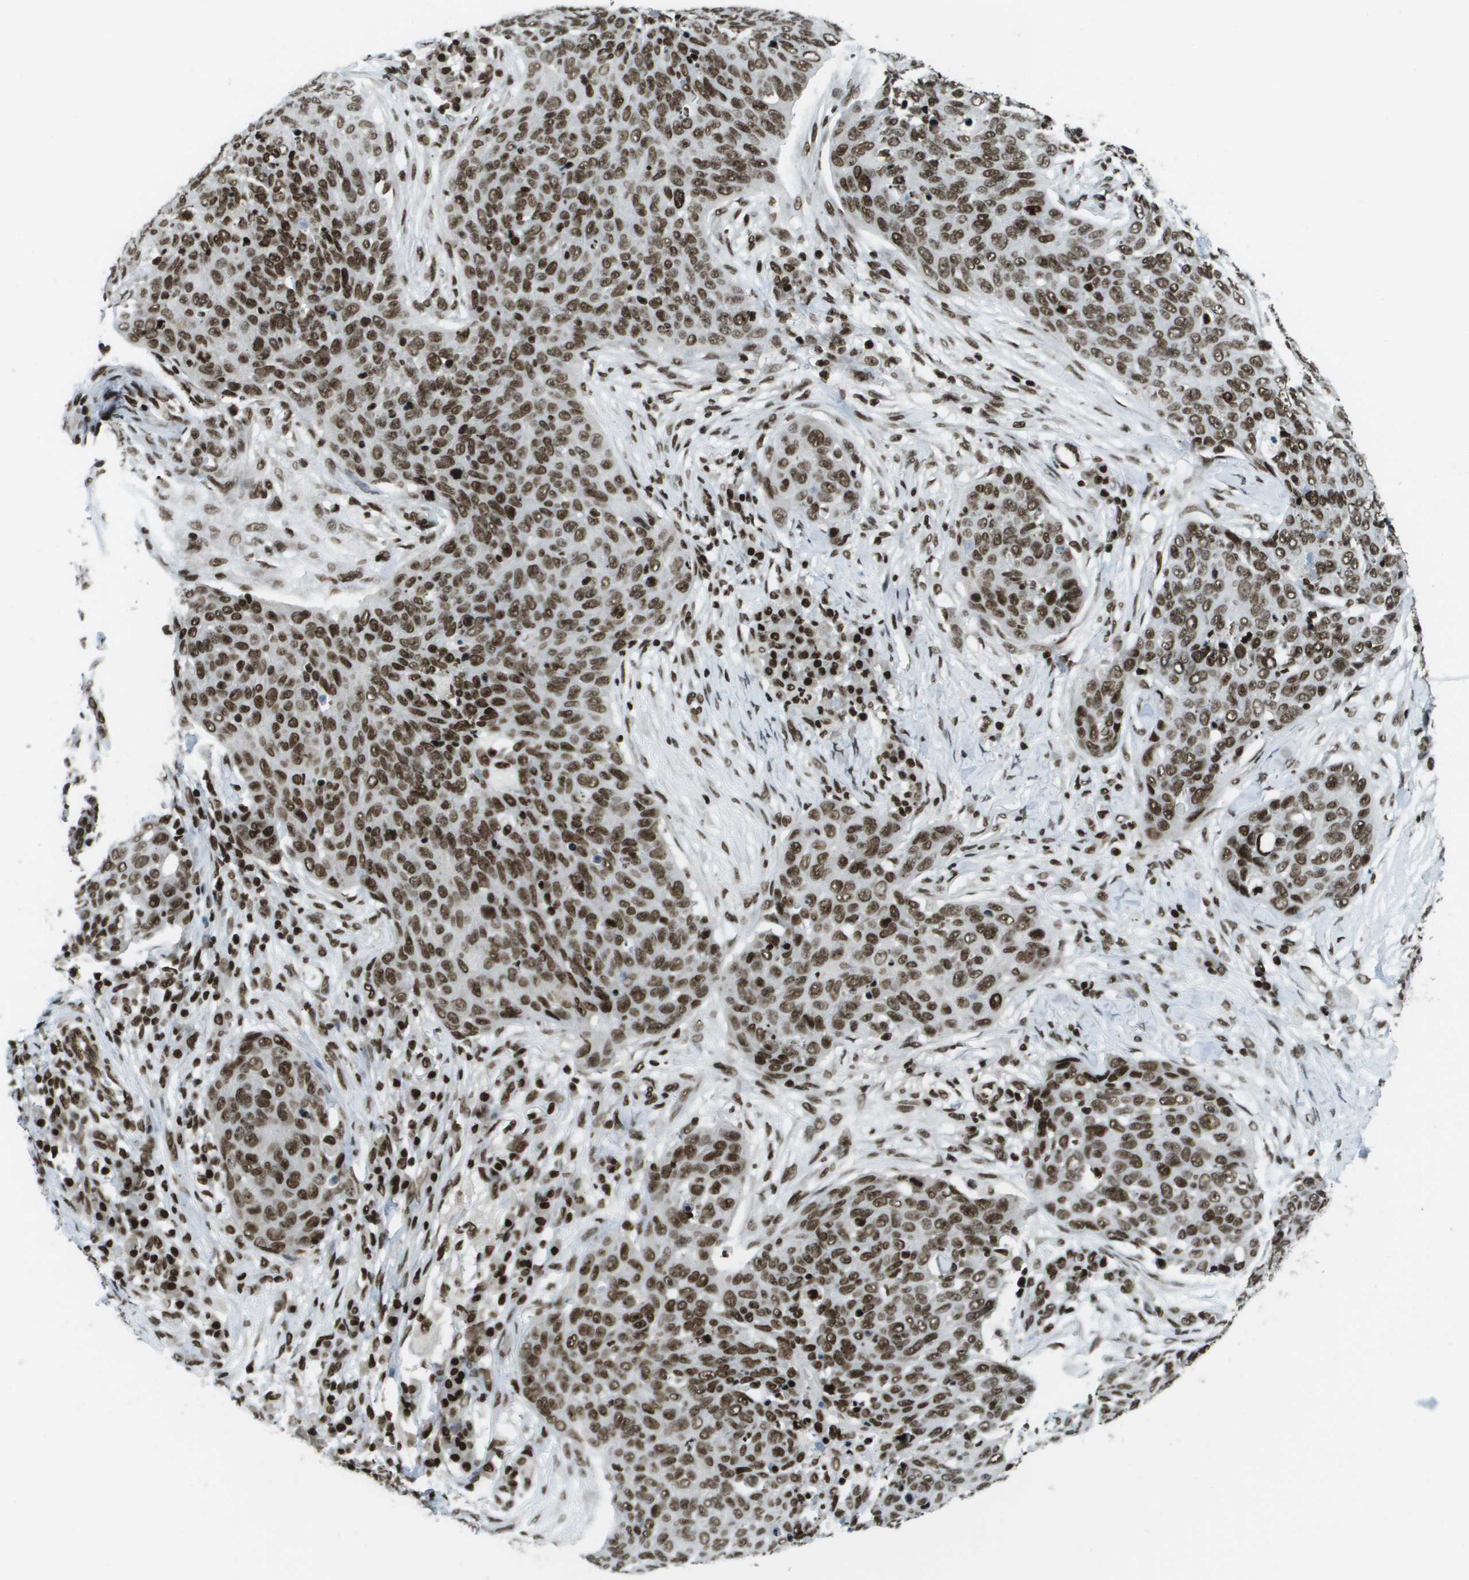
{"staining": {"intensity": "strong", "quantity": ">75%", "location": "nuclear"}, "tissue": "skin cancer", "cell_type": "Tumor cells", "image_type": "cancer", "snomed": [{"axis": "morphology", "description": "Squamous cell carcinoma in situ, NOS"}, {"axis": "morphology", "description": "Squamous cell carcinoma, NOS"}, {"axis": "topography", "description": "Skin"}], "caption": "Human skin cancer (squamous cell carcinoma) stained for a protein (brown) reveals strong nuclear positive positivity in approximately >75% of tumor cells.", "gene": "GLYR1", "patient": {"sex": "male", "age": 93}}